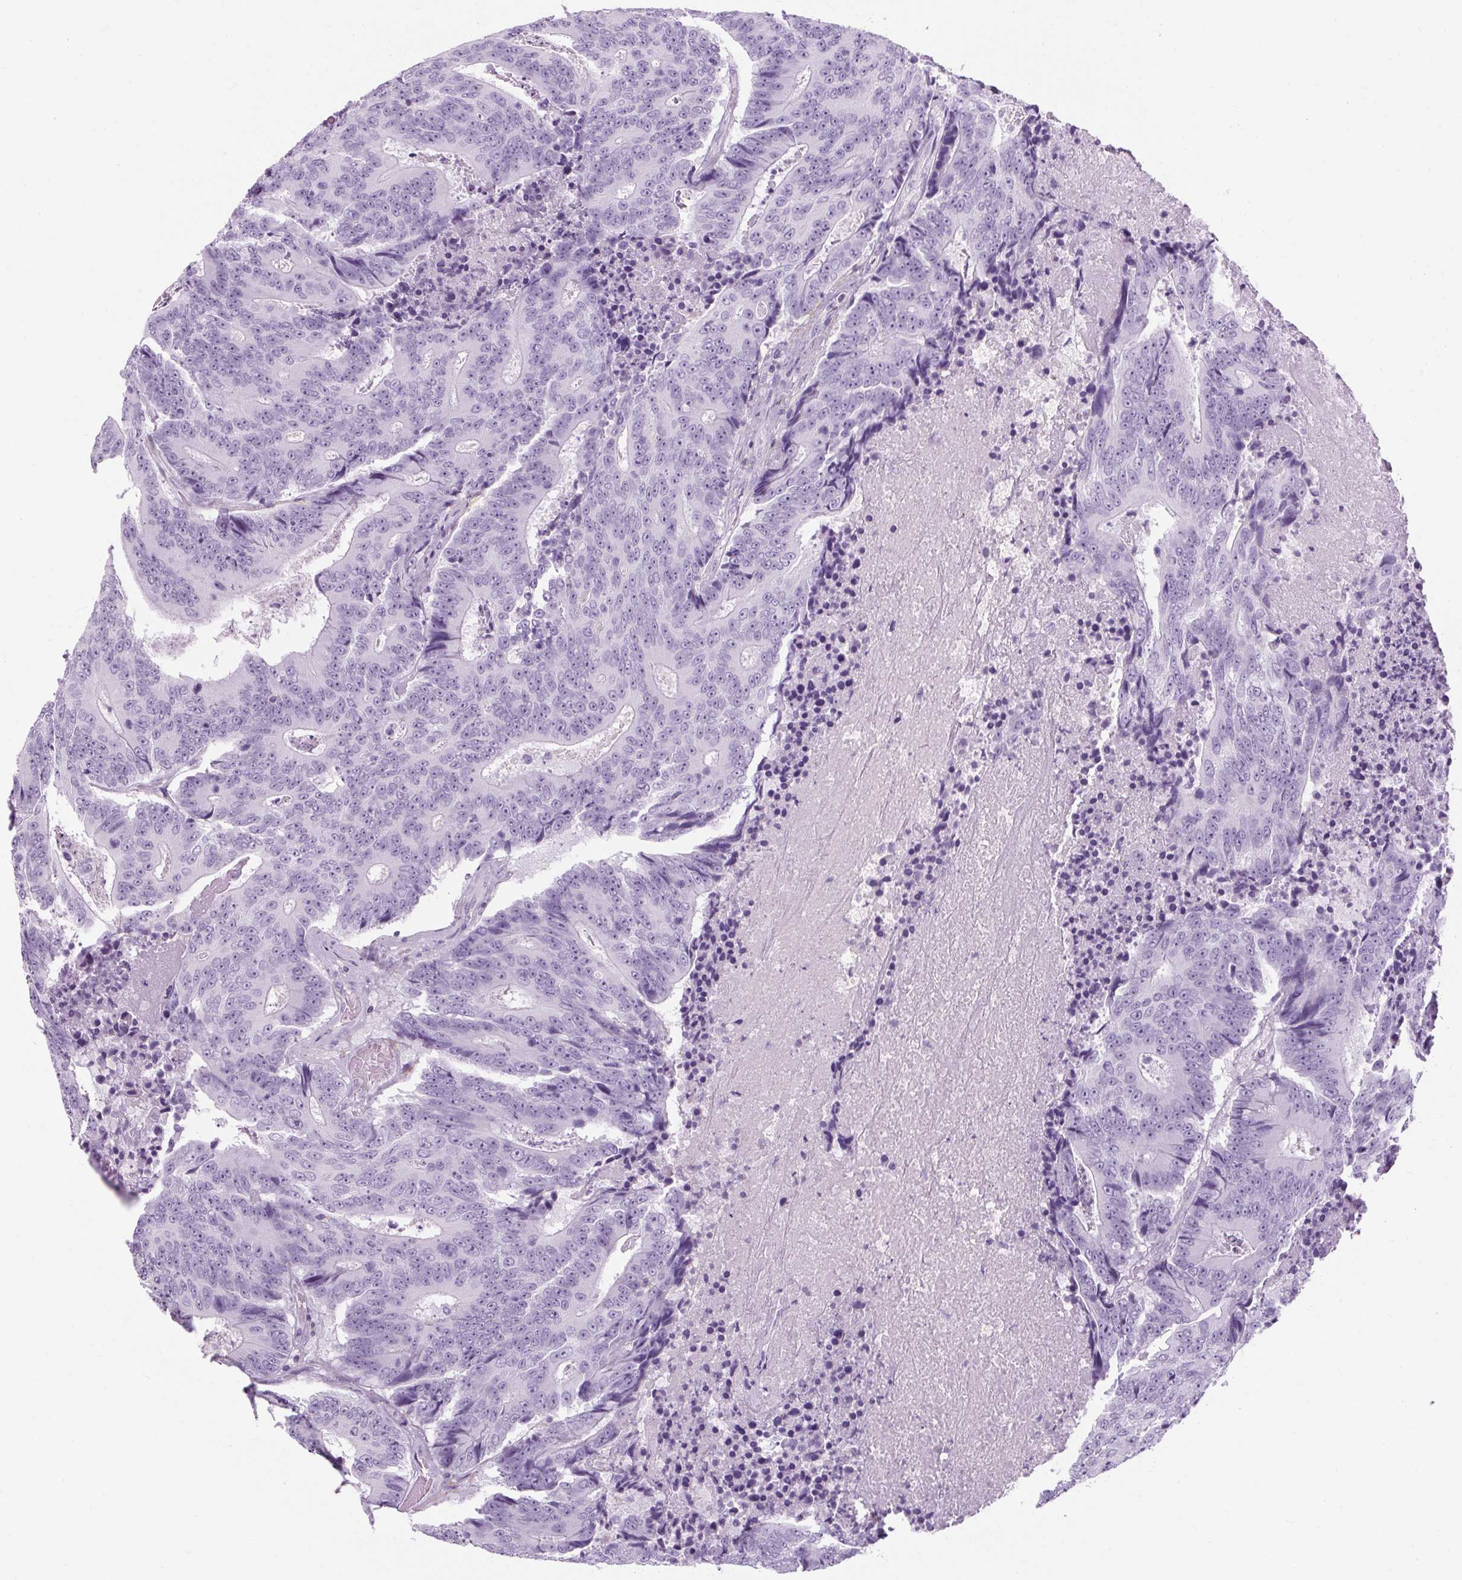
{"staining": {"intensity": "negative", "quantity": "none", "location": "none"}, "tissue": "colorectal cancer", "cell_type": "Tumor cells", "image_type": "cancer", "snomed": [{"axis": "morphology", "description": "Adenocarcinoma, NOS"}, {"axis": "topography", "description": "Colon"}], "caption": "Adenocarcinoma (colorectal) was stained to show a protein in brown. There is no significant positivity in tumor cells.", "gene": "TIGD2", "patient": {"sex": "male", "age": 83}}